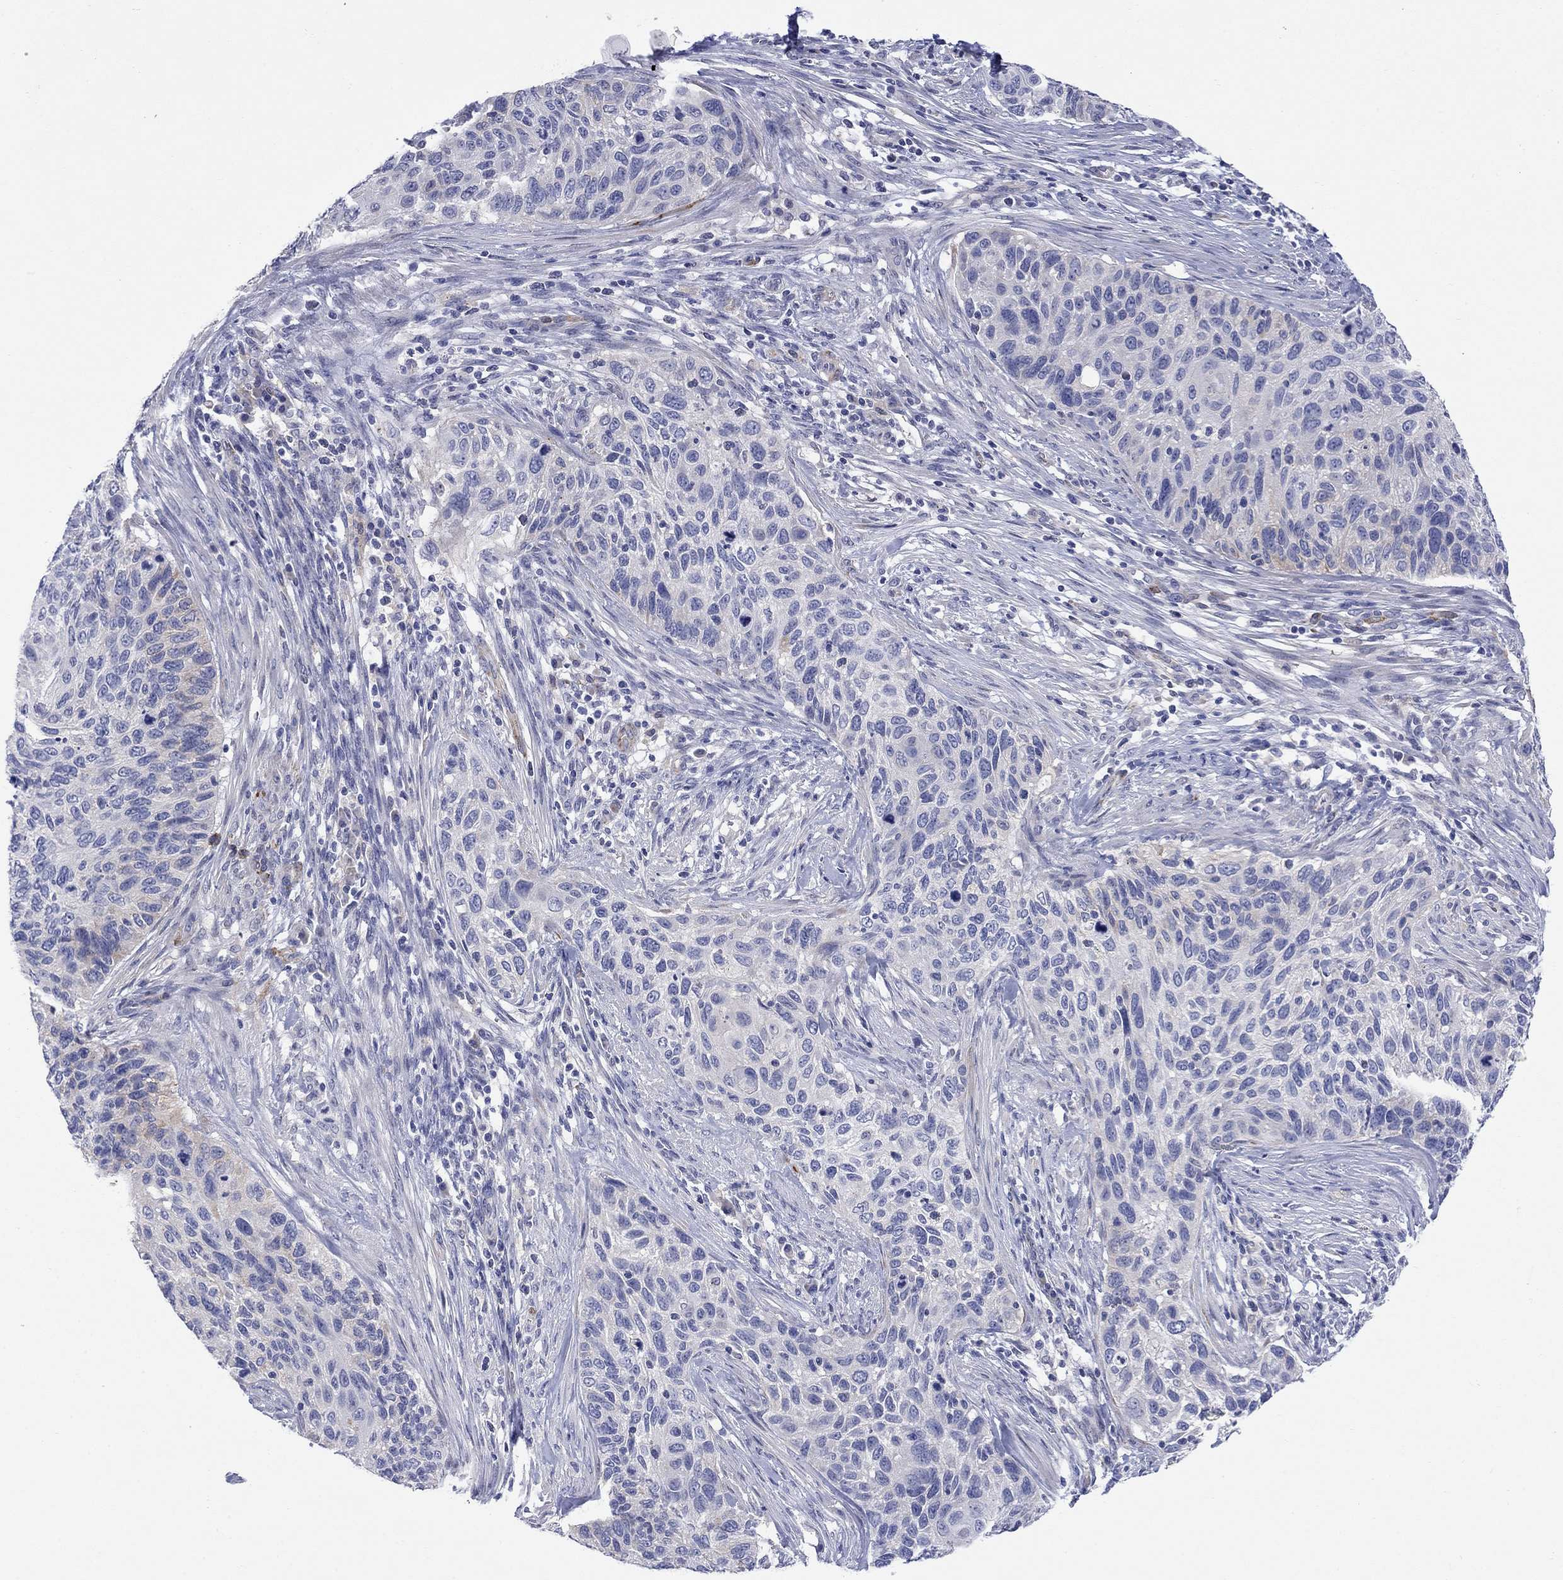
{"staining": {"intensity": "negative", "quantity": "none", "location": "none"}, "tissue": "cervical cancer", "cell_type": "Tumor cells", "image_type": "cancer", "snomed": [{"axis": "morphology", "description": "Squamous cell carcinoma, NOS"}, {"axis": "topography", "description": "Cervix"}], "caption": "Immunohistochemistry of human cervical squamous cell carcinoma shows no staining in tumor cells.", "gene": "PTPRZ1", "patient": {"sex": "female", "age": 70}}